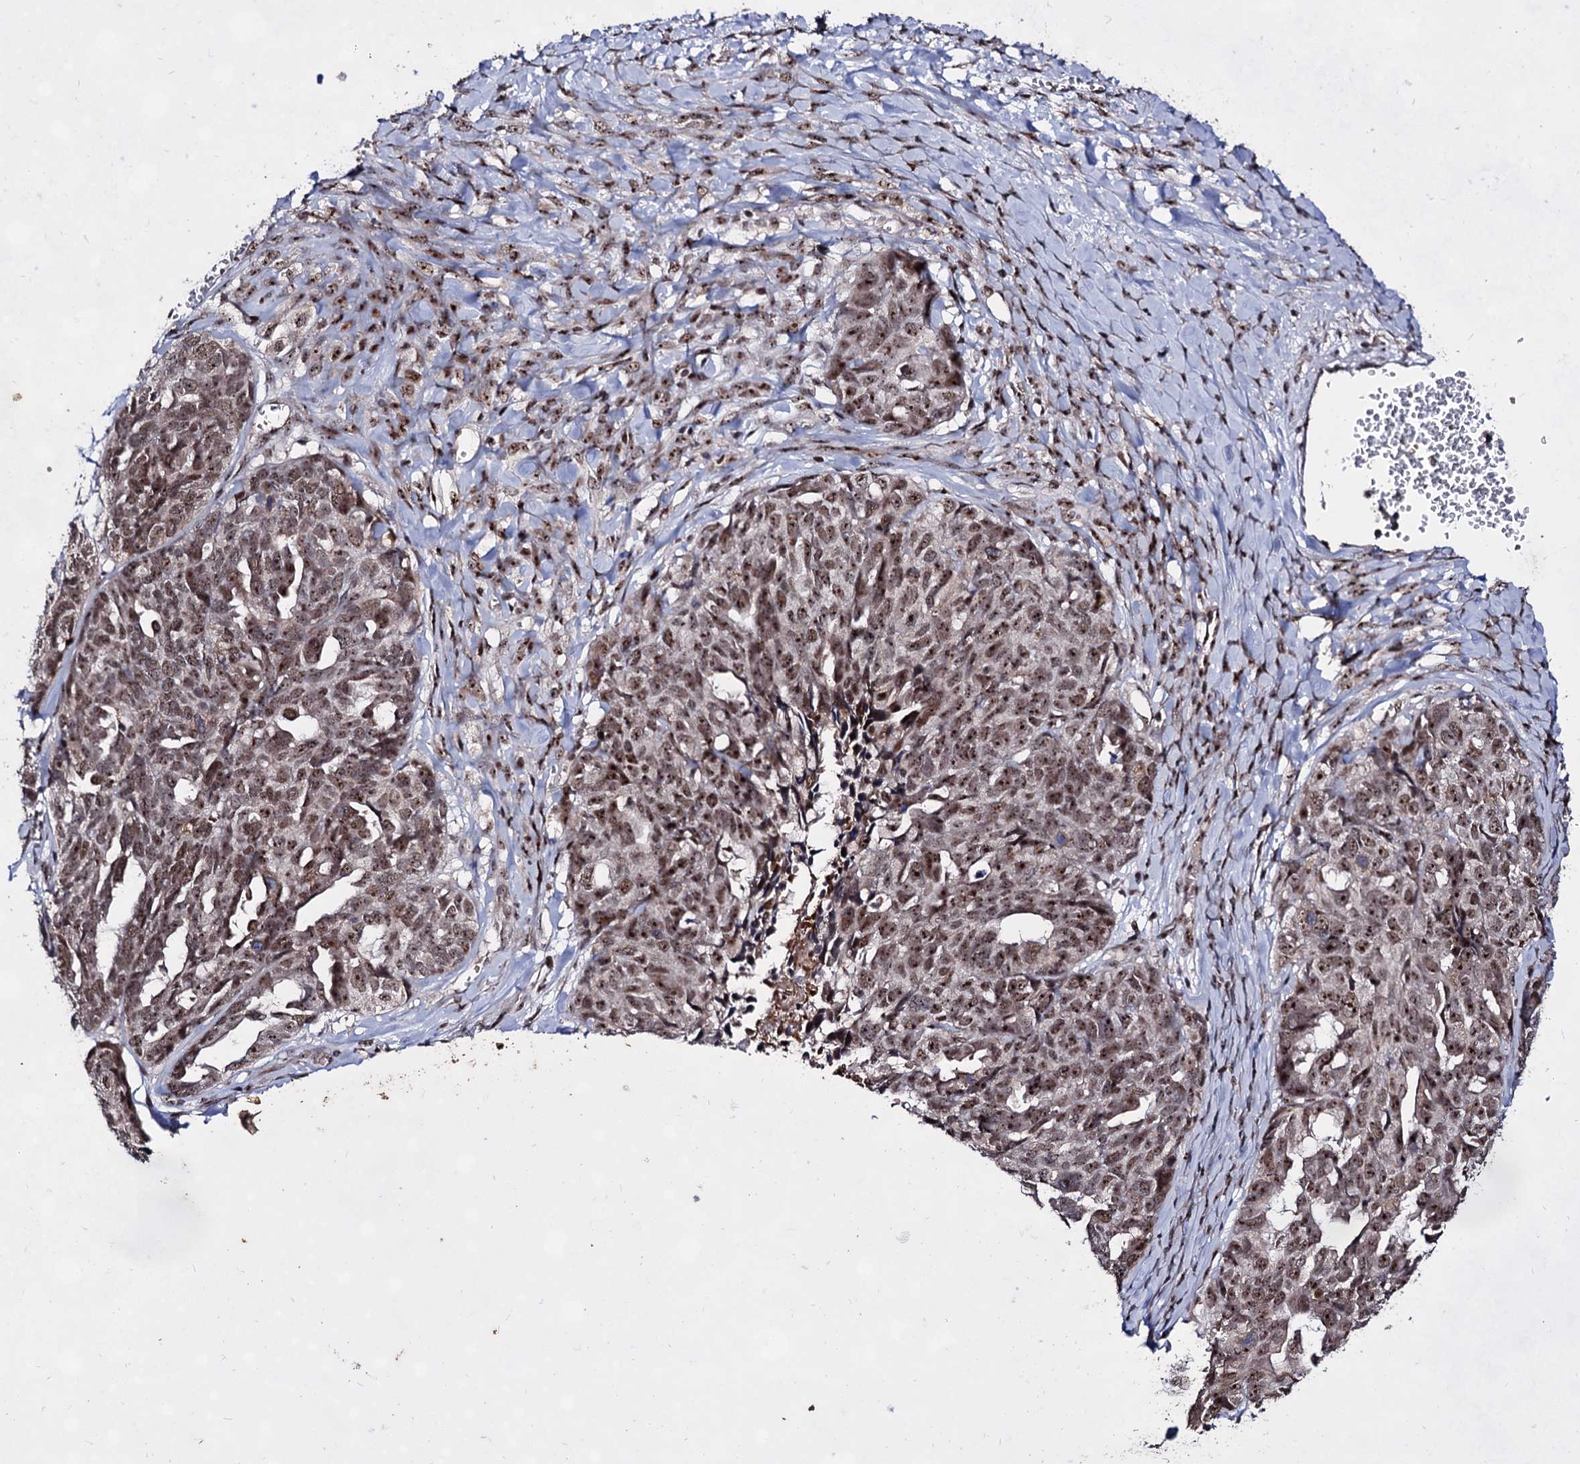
{"staining": {"intensity": "moderate", "quantity": ">75%", "location": "nuclear"}, "tissue": "ovarian cancer", "cell_type": "Tumor cells", "image_type": "cancer", "snomed": [{"axis": "morphology", "description": "Cystadenocarcinoma, serous, NOS"}, {"axis": "topography", "description": "Ovary"}], "caption": "Serous cystadenocarcinoma (ovarian) tissue displays moderate nuclear staining in about >75% of tumor cells, visualized by immunohistochemistry.", "gene": "EXOSC10", "patient": {"sex": "female", "age": 79}}